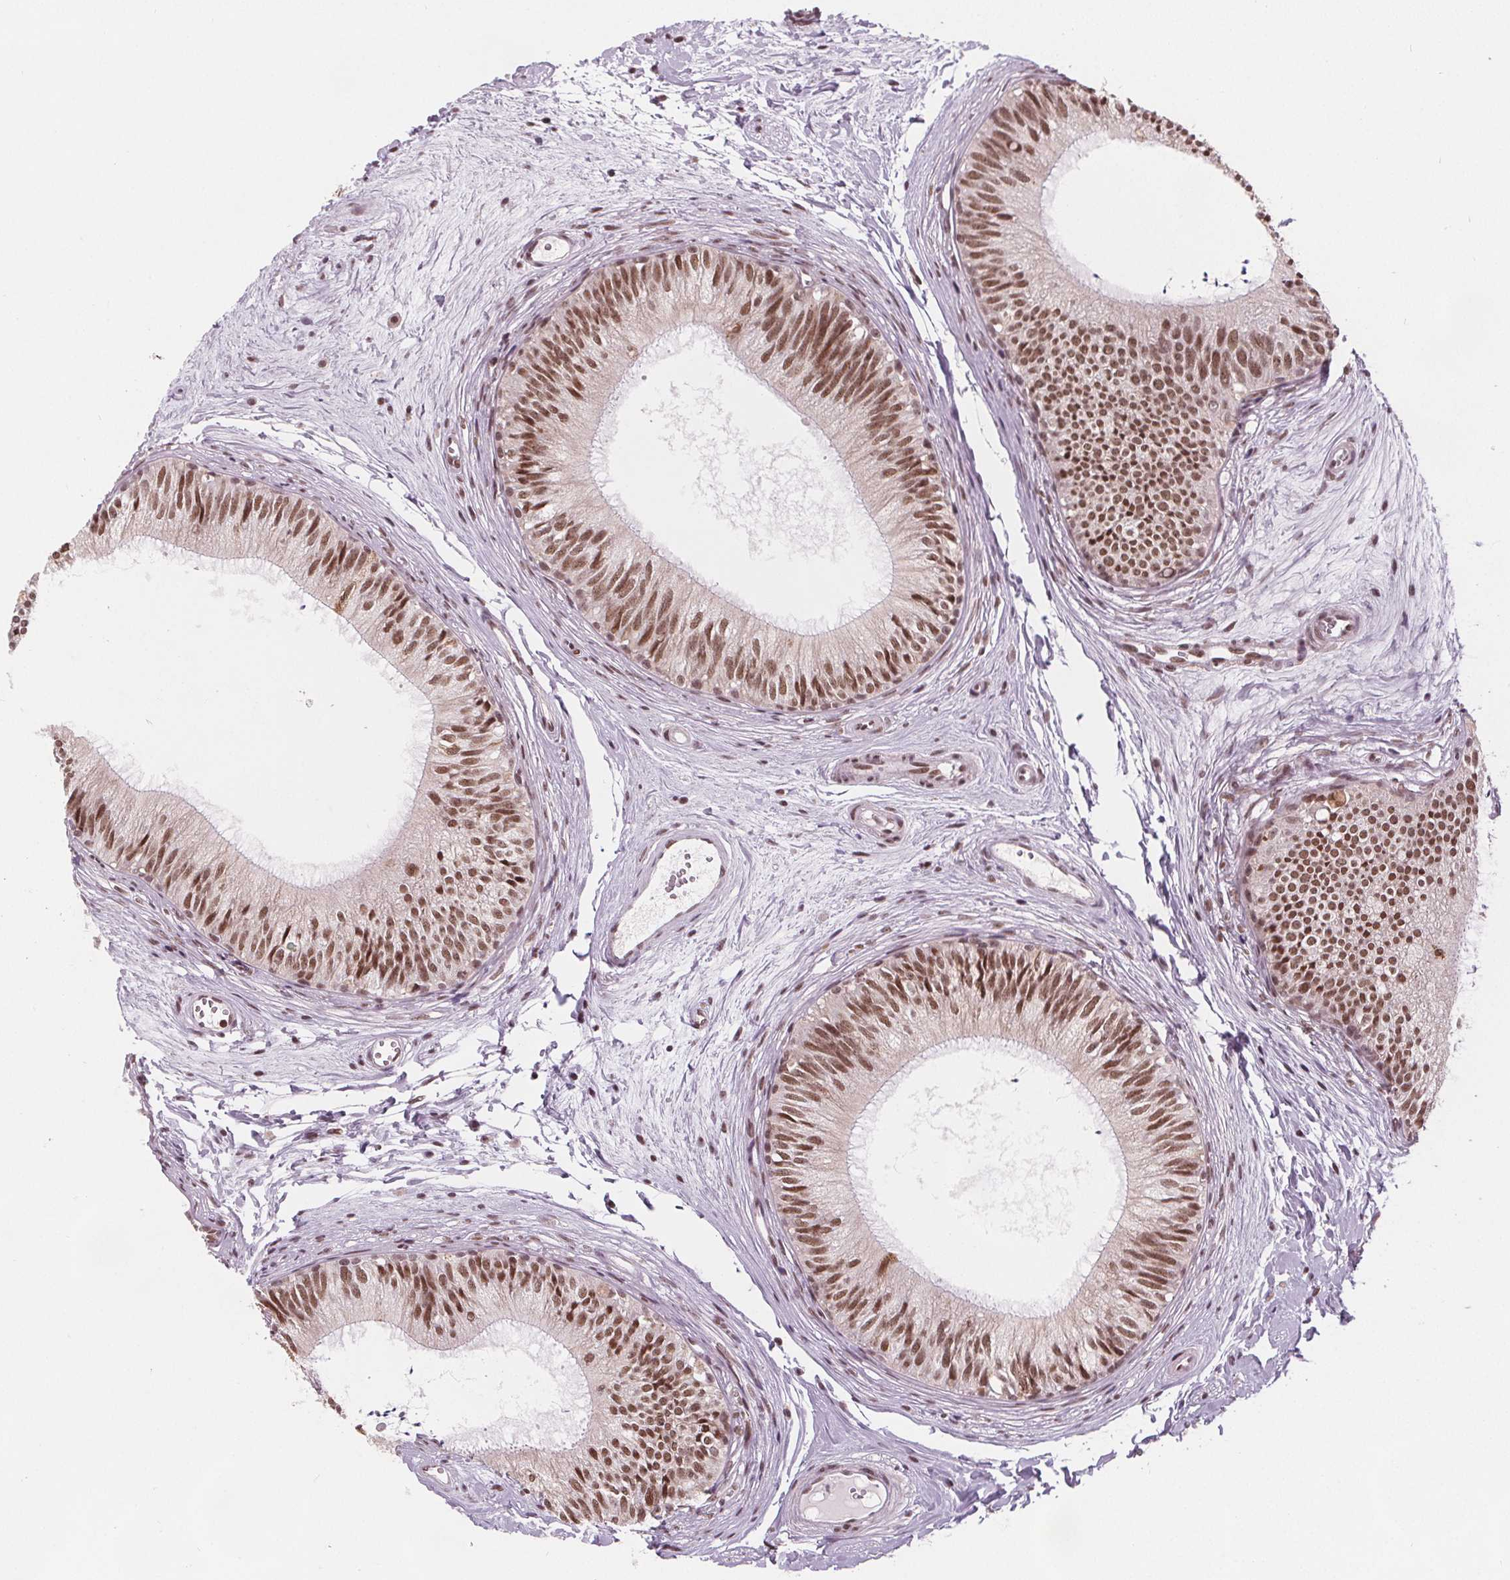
{"staining": {"intensity": "moderate", "quantity": ">75%", "location": "nuclear"}, "tissue": "epididymis", "cell_type": "Glandular cells", "image_type": "normal", "snomed": [{"axis": "morphology", "description": "Normal tissue, NOS"}, {"axis": "topography", "description": "Epididymis"}], "caption": "Protein staining of unremarkable epididymis reveals moderate nuclear staining in about >75% of glandular cells.", "gene": "DPM2", "patient": {"sex": "male", "age": 29}}